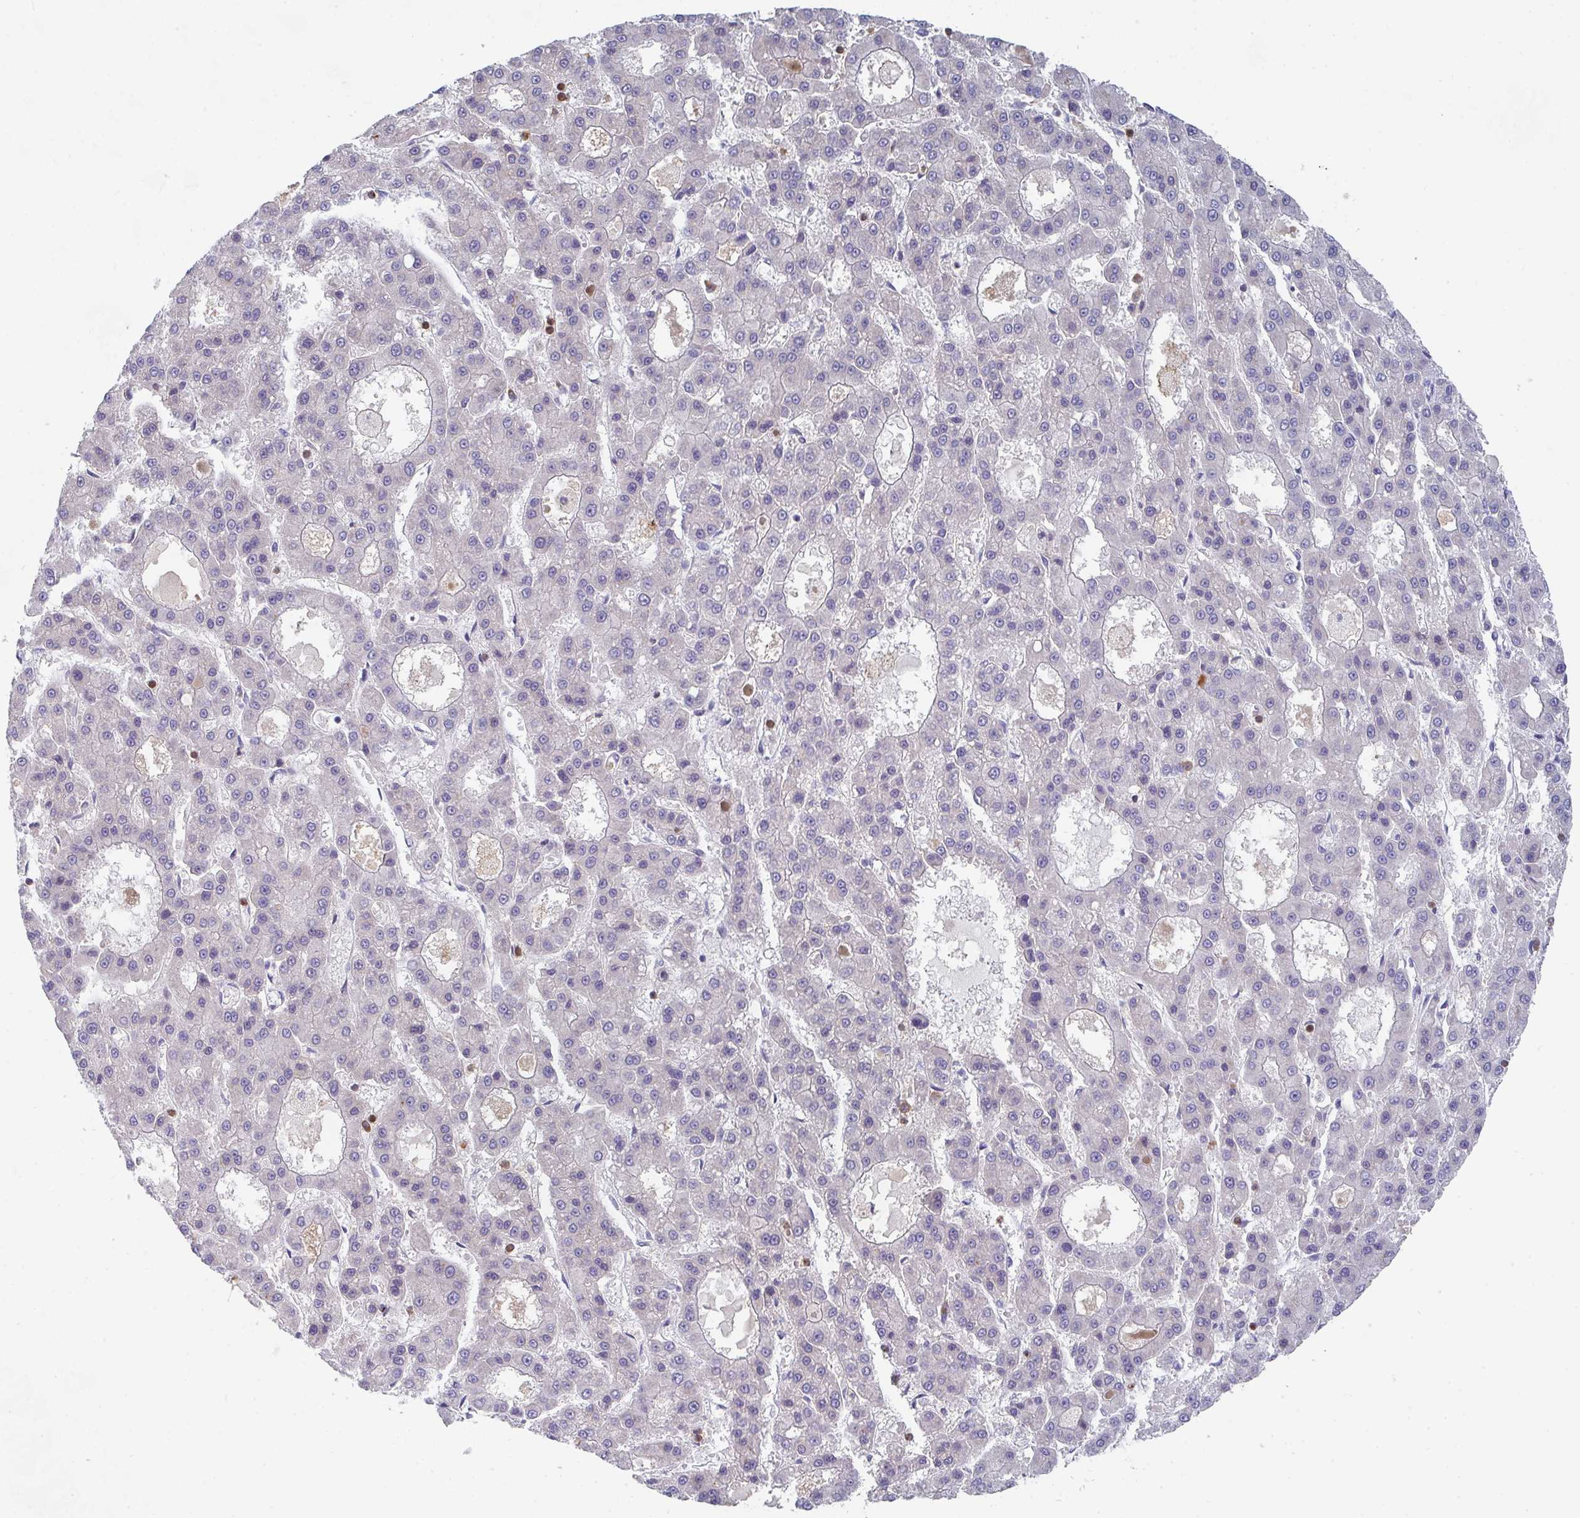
{"staining": {"intensity": "negative", "quantity": "none", "location": "none"}, "tissue": "liver cancer", "cell_type": "Tumor cells", "image_type": "cancer", "snomed": [{"axis": "morphology", "description": "Carcinoma, Hepatocellular, NOS"}, {"axis": "topography", "description": "Liver"}], "caption": "Immunohistochemical staining of liver hepatocellular carcinoma displays no significant staining in tumor cells.", "gene": "KLHL33", "patient": {"sex": "male", "age": 70}}